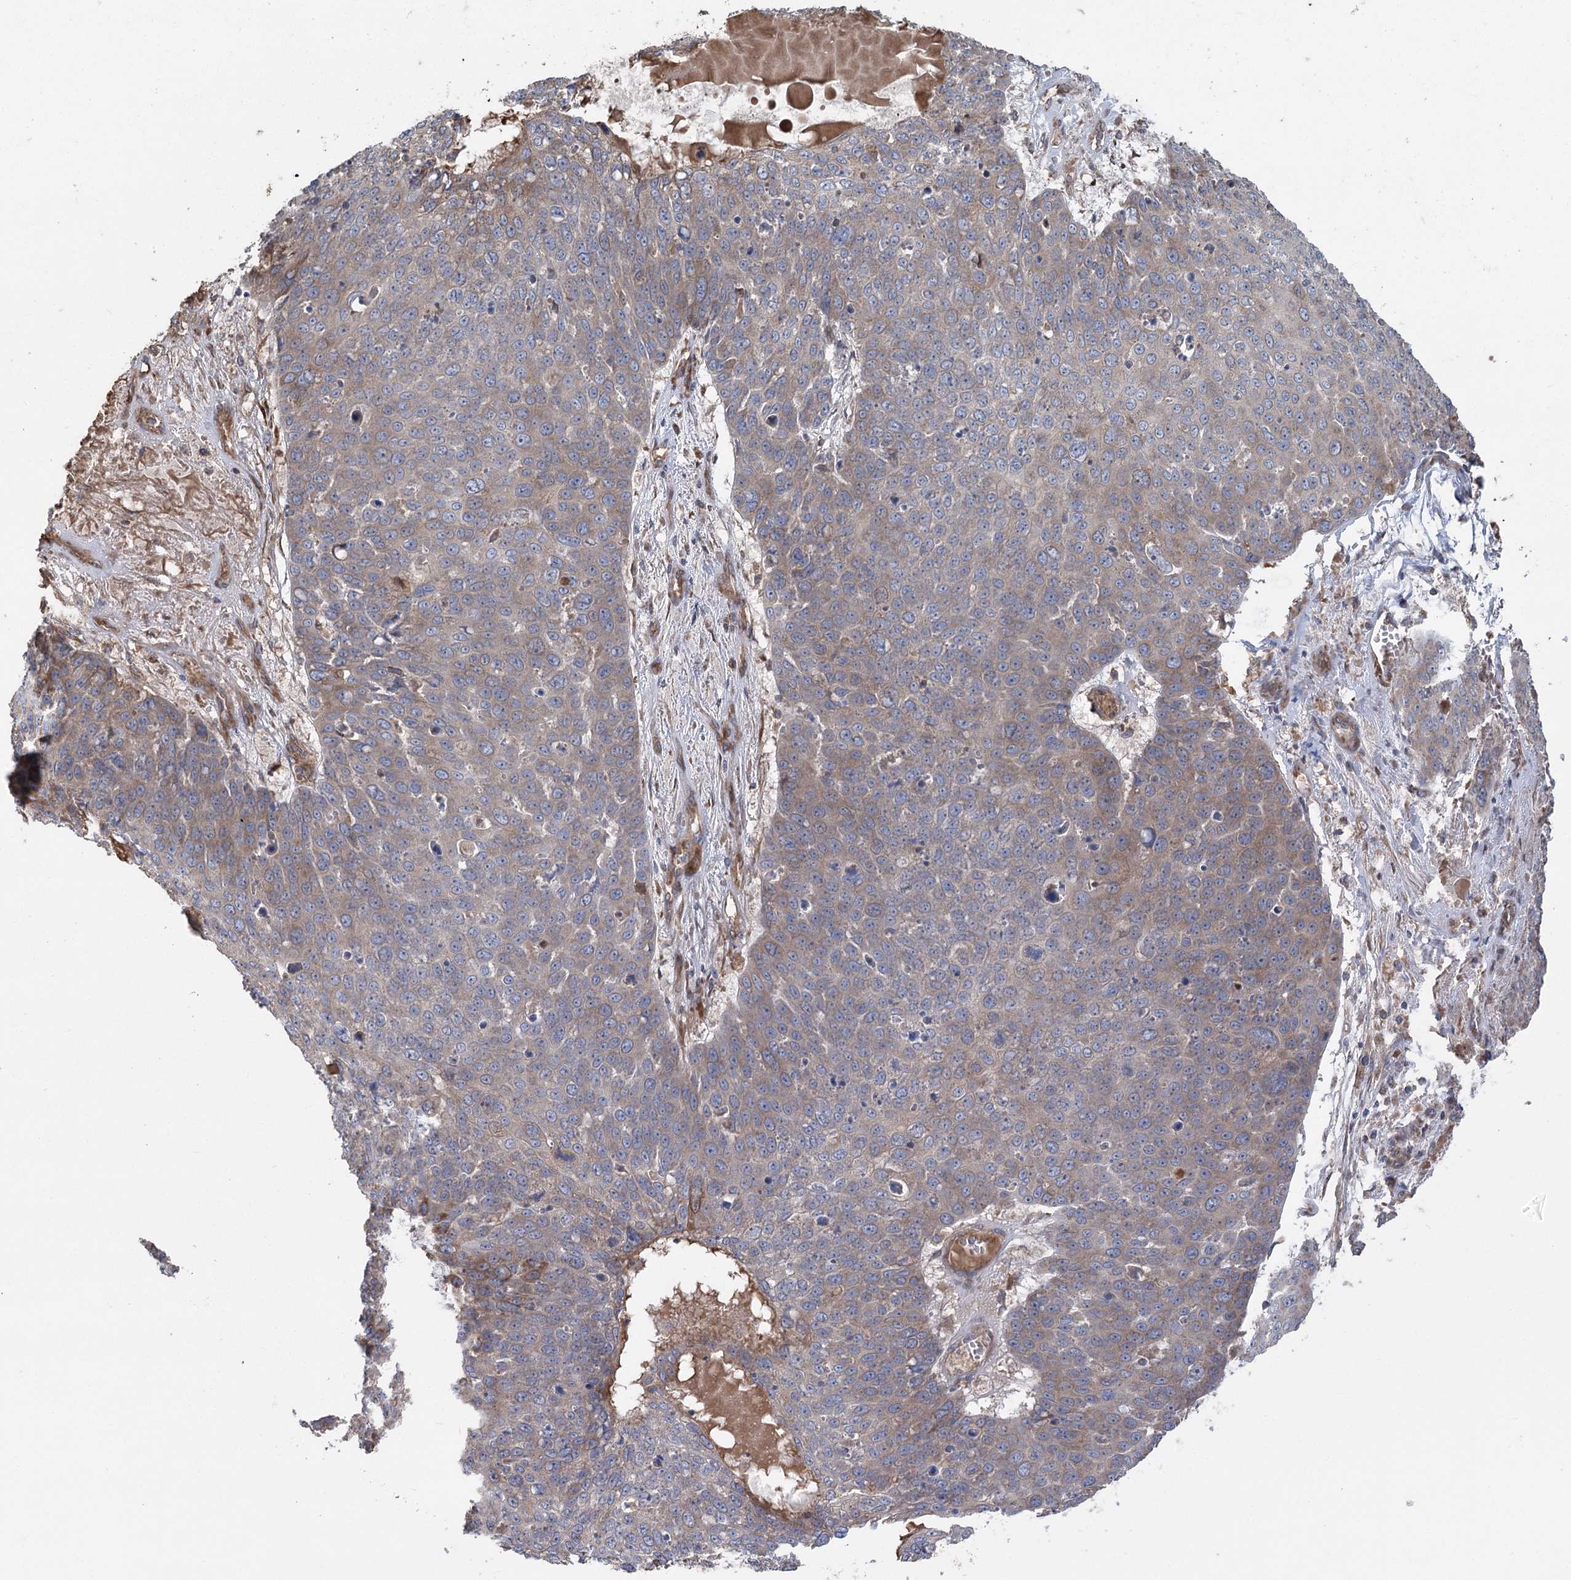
{"staining": {"intensity": "moderate", "quantity": ">75%", "location": "cytoplasmic/membranous"}, "tissue": "skin cancer", "cell_type": "Tumor cells", "image_type": "cancer", "snomed": [{"axis": "morphology", "description": "Squamous cell carcinoma, NOS"}, {"axis": "topography", "description": "Skin"}], "caption": "Protein analysis of squamous cell carcinoma (skin) tissue exhibits moderate cytoplasmic/membranous staining in approximately >75% of tumor cells. The staining is performed using DAB brown chromogen to label protein expression. The nuclei are counter-stained blue using hematoxylin.", "gene": "RWDD4", "patient": {"sex": "male", "age": 71}}